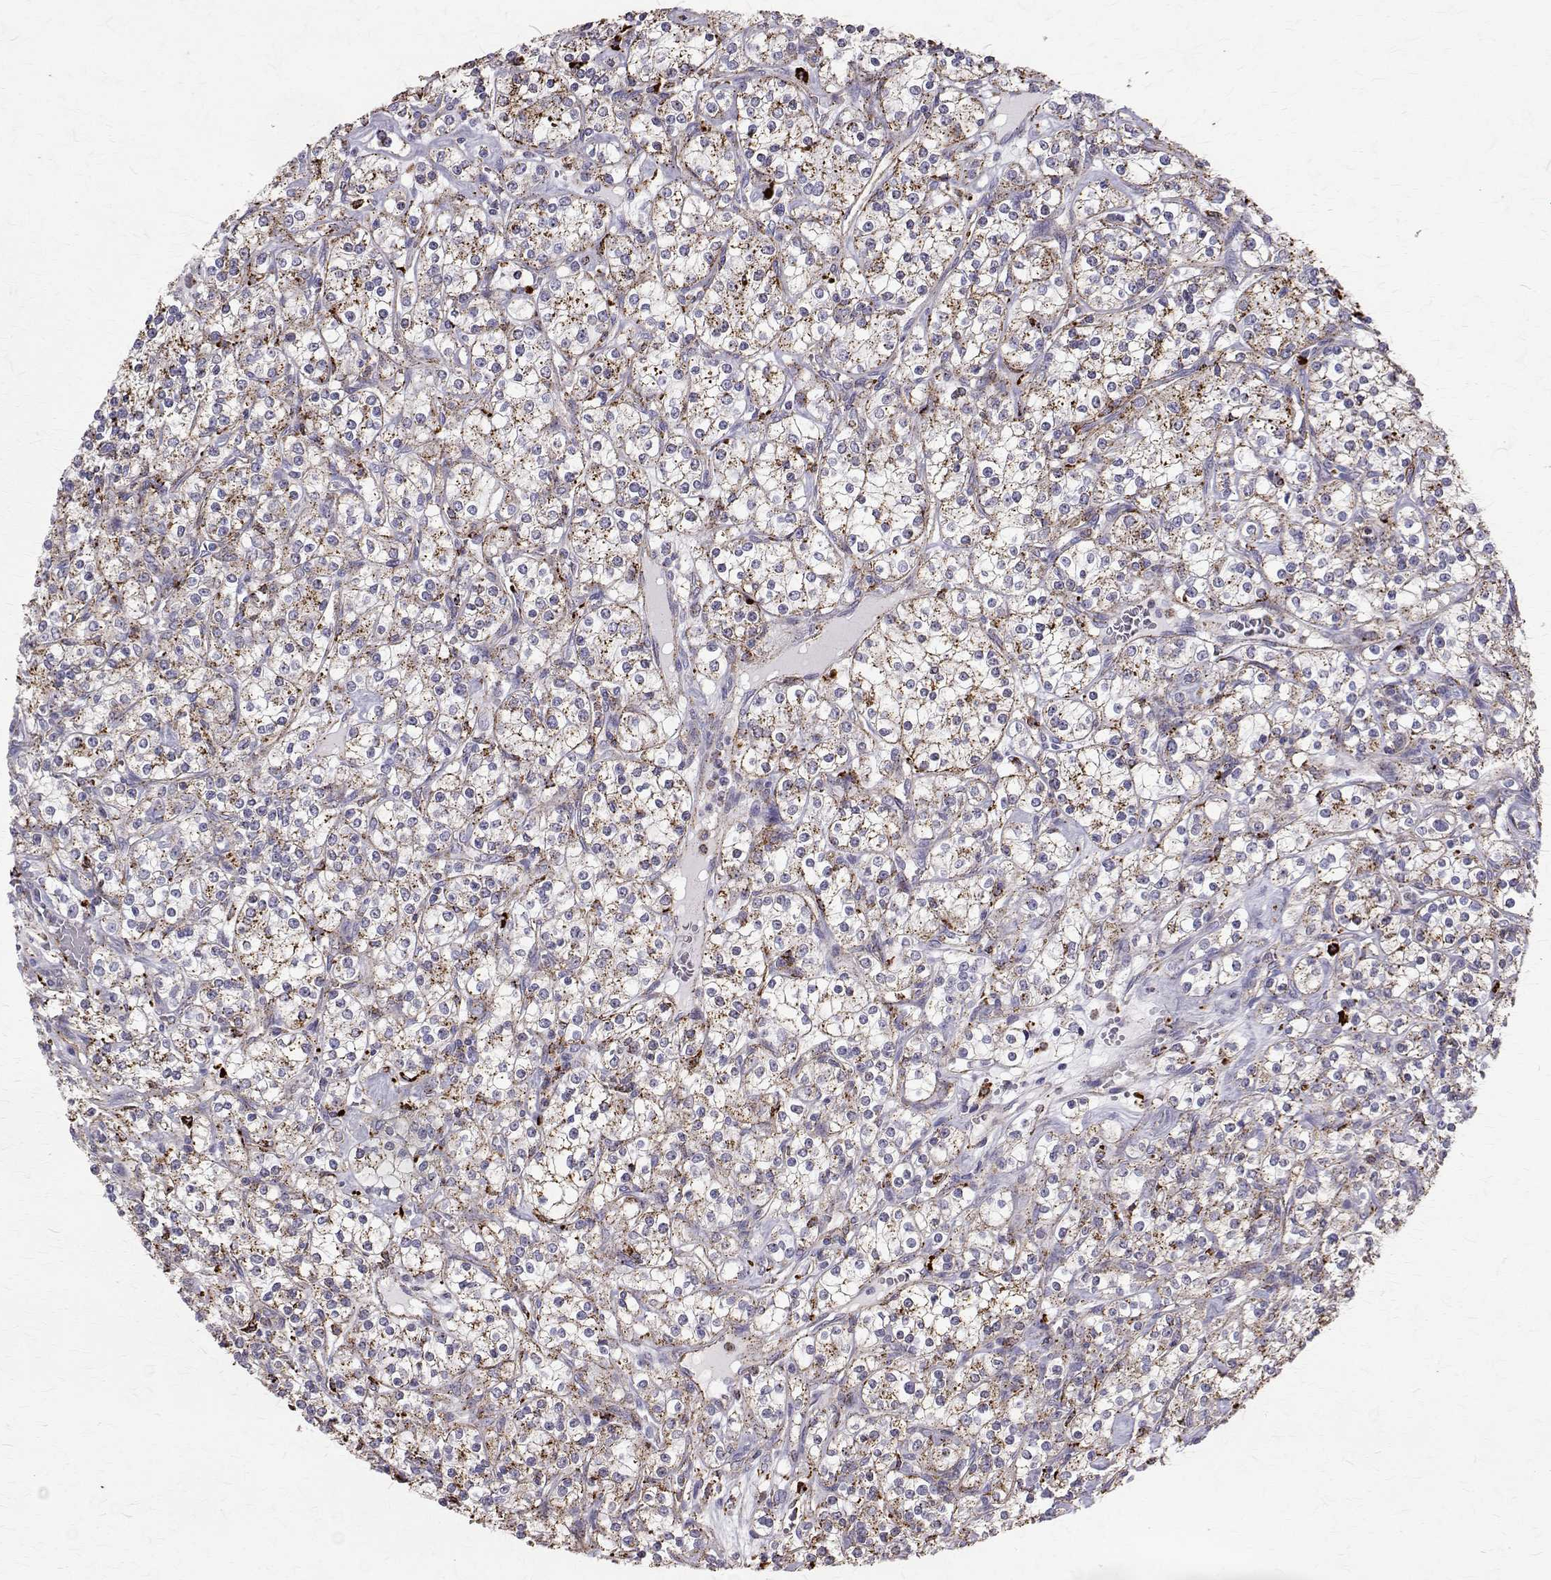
{"staining": {"intensity": "weak", "quantity": "25%-75%", "location": "cytoplasmic/membranous"}, "tissue": "renal cancer", "cell_type": "Tumor cells", "image_type": "cancer", "snomed": [{"axis": "morphology", "description": "Adenocarcinoma, NOS"}, {"axis": "topography", "description": "Kidney"}], "caption": "Adenocarcinoma (renal) tissue exhibits weak cytoplasmic/membranous staining in approximately 25%-75% of tumor cells, visualized by immunohistochemistry. Nuclei are stained in blue.", "gene": "TPP1", "patient": {"sex": "male", "age": 77}}